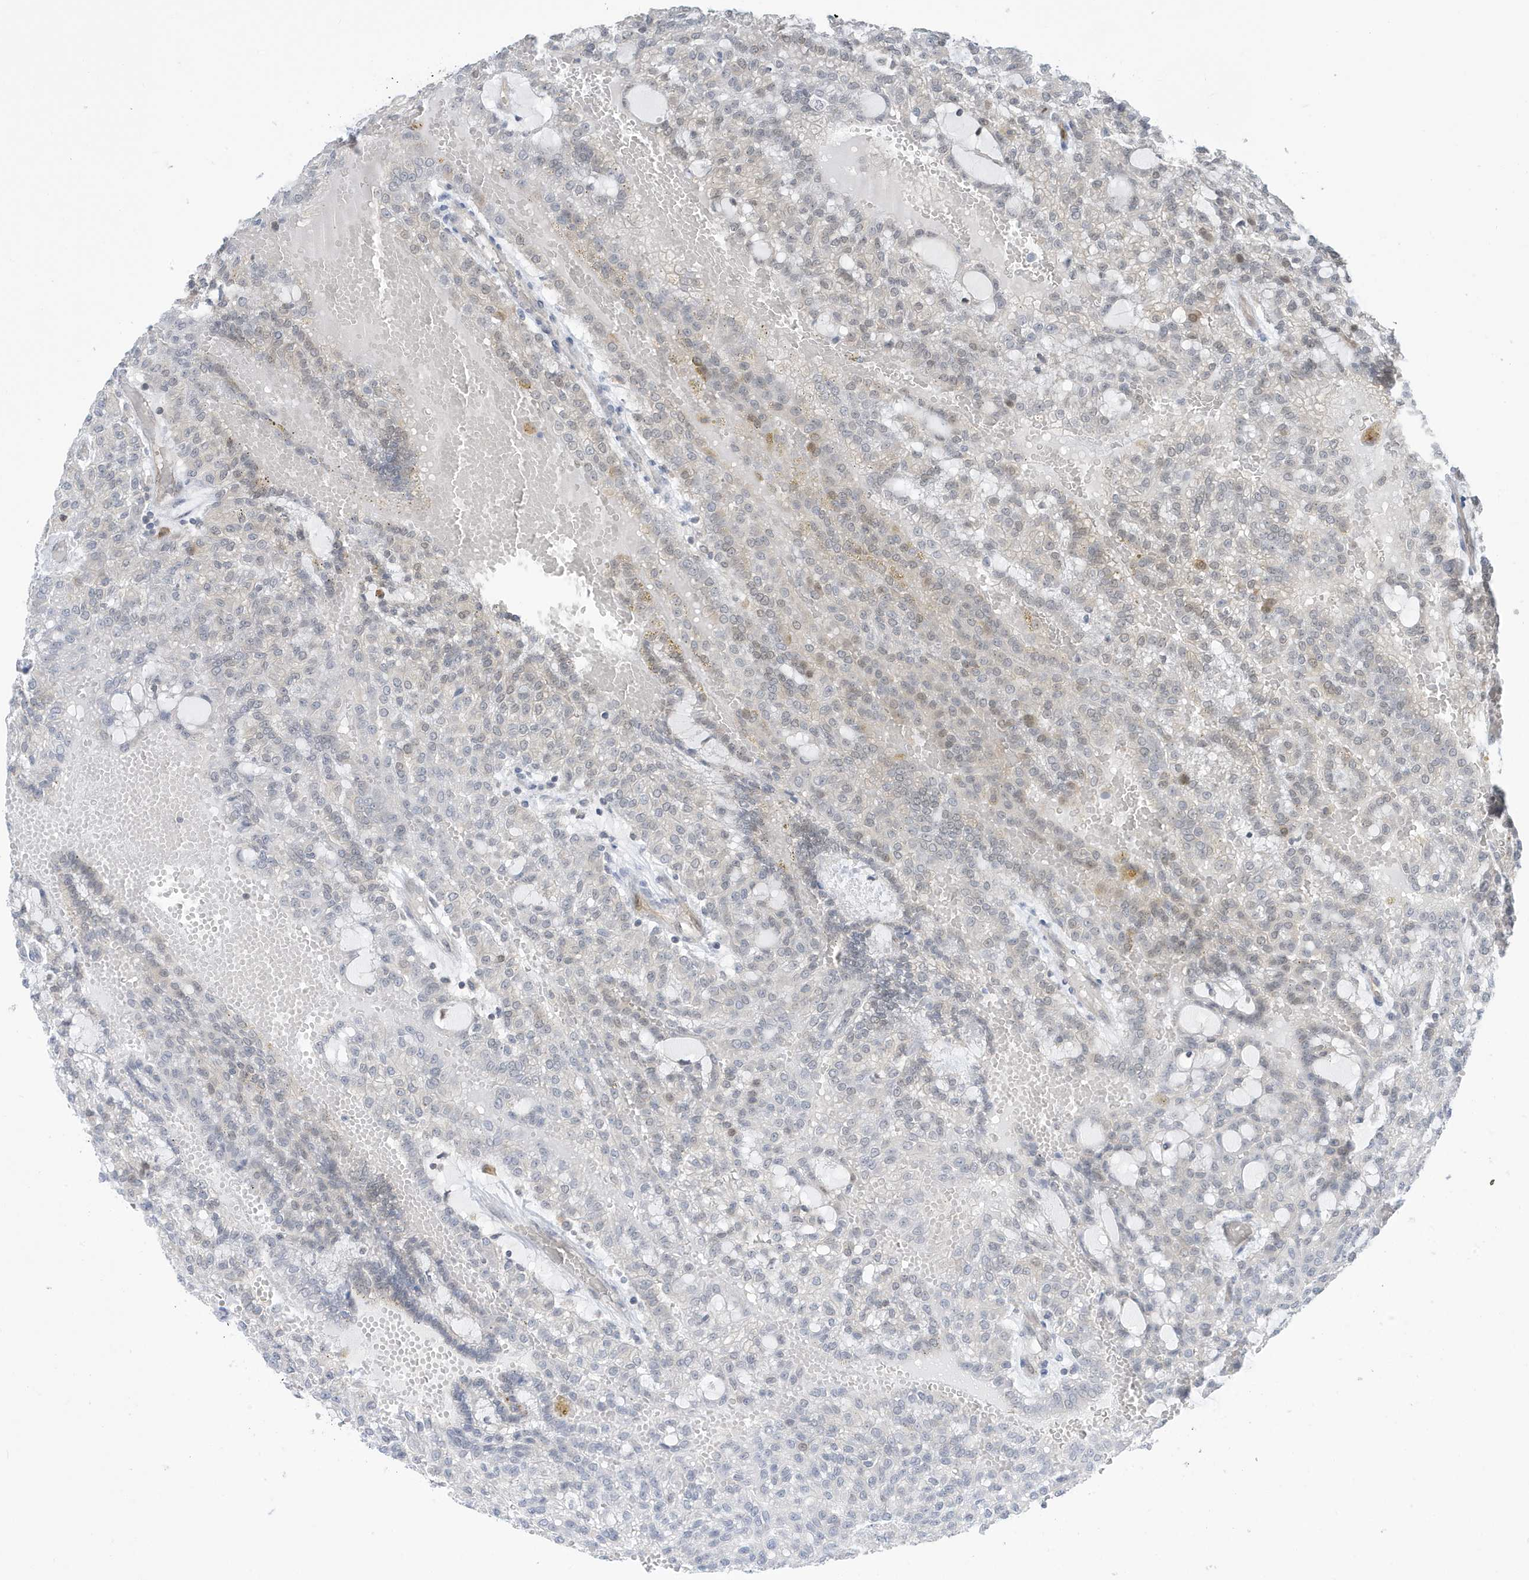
{"staining": {"intensity": "negative", "quantity": "none", "location": "none"}, "tissue": "renal cancer", "cell_type": "Tumor cells", "image_type": "cancer", "snomed": [{"axis": "morphology", "description": "Adenocarcinoma, NOS"}, {"axis": "topography", "description": "Kidney"}], "caption": "Immunohistochemistry (IHC) image of neoplastic tissue: human renal adenocarcinoma stained with DAB shows no significant protein expression in tumor cells.", "gene": "NCOA7", "patient": {"sex": "male", "age": 63}}